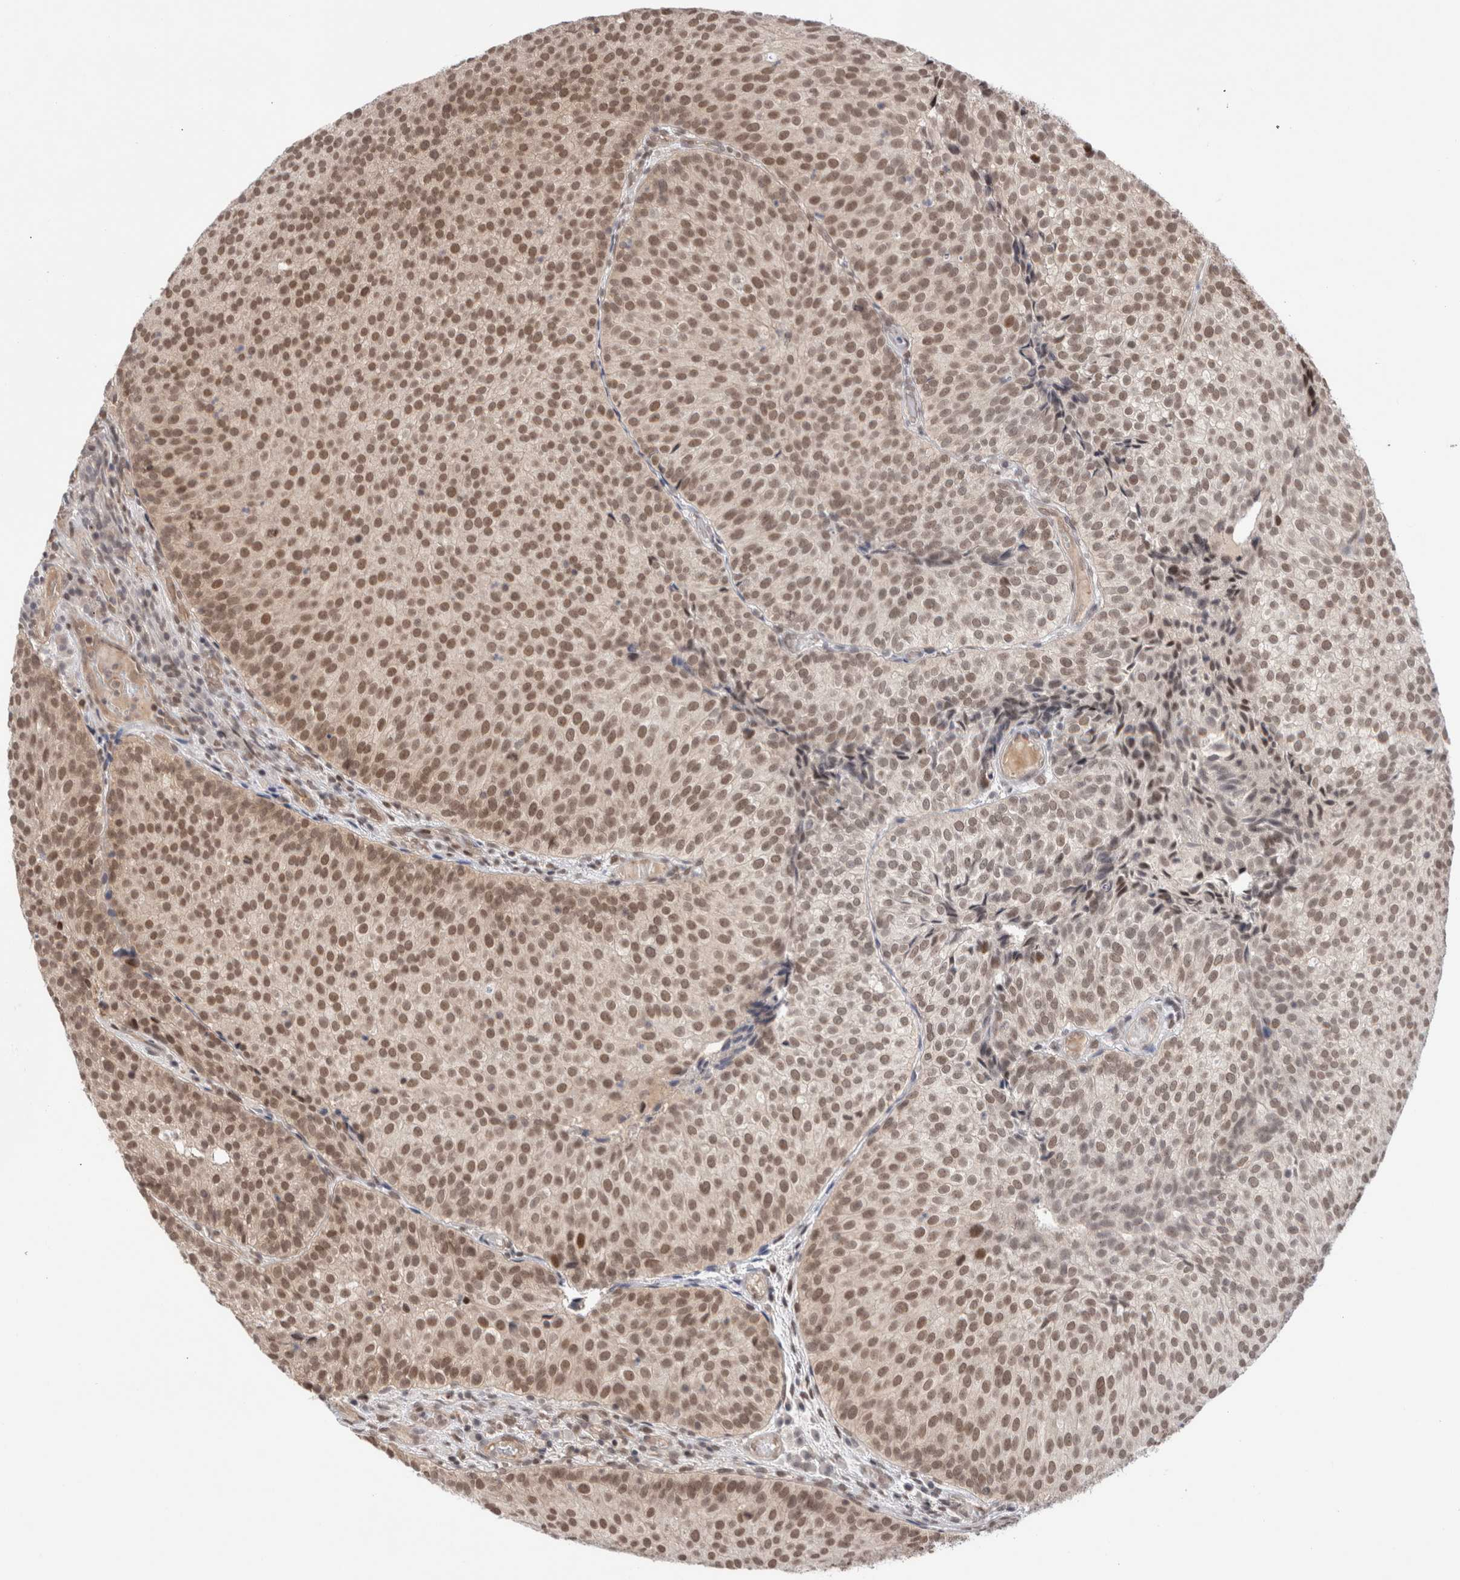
{"staining": {"intensity": "moderate", "quantity": ">75%", "location": "nuclear"}, "tissue": "urothelial cancer", "cell_type": "Tumor cells", "image_type": "cancer", "snomed": [{"axis": "morphology", "description": "Urothelial carcinoma, Low grade"}, {"axis": "topography", "description": "Urinary bladder"}], "caption": "A high-resolution micrograph shows IHC staining of low-grade urothelial carcinoma, which reveals moderate nuclear positivity in approximately >75% of tumor cells.", "gene": "GATAD2A", "patient": {"sex": "male", "age": 86}}